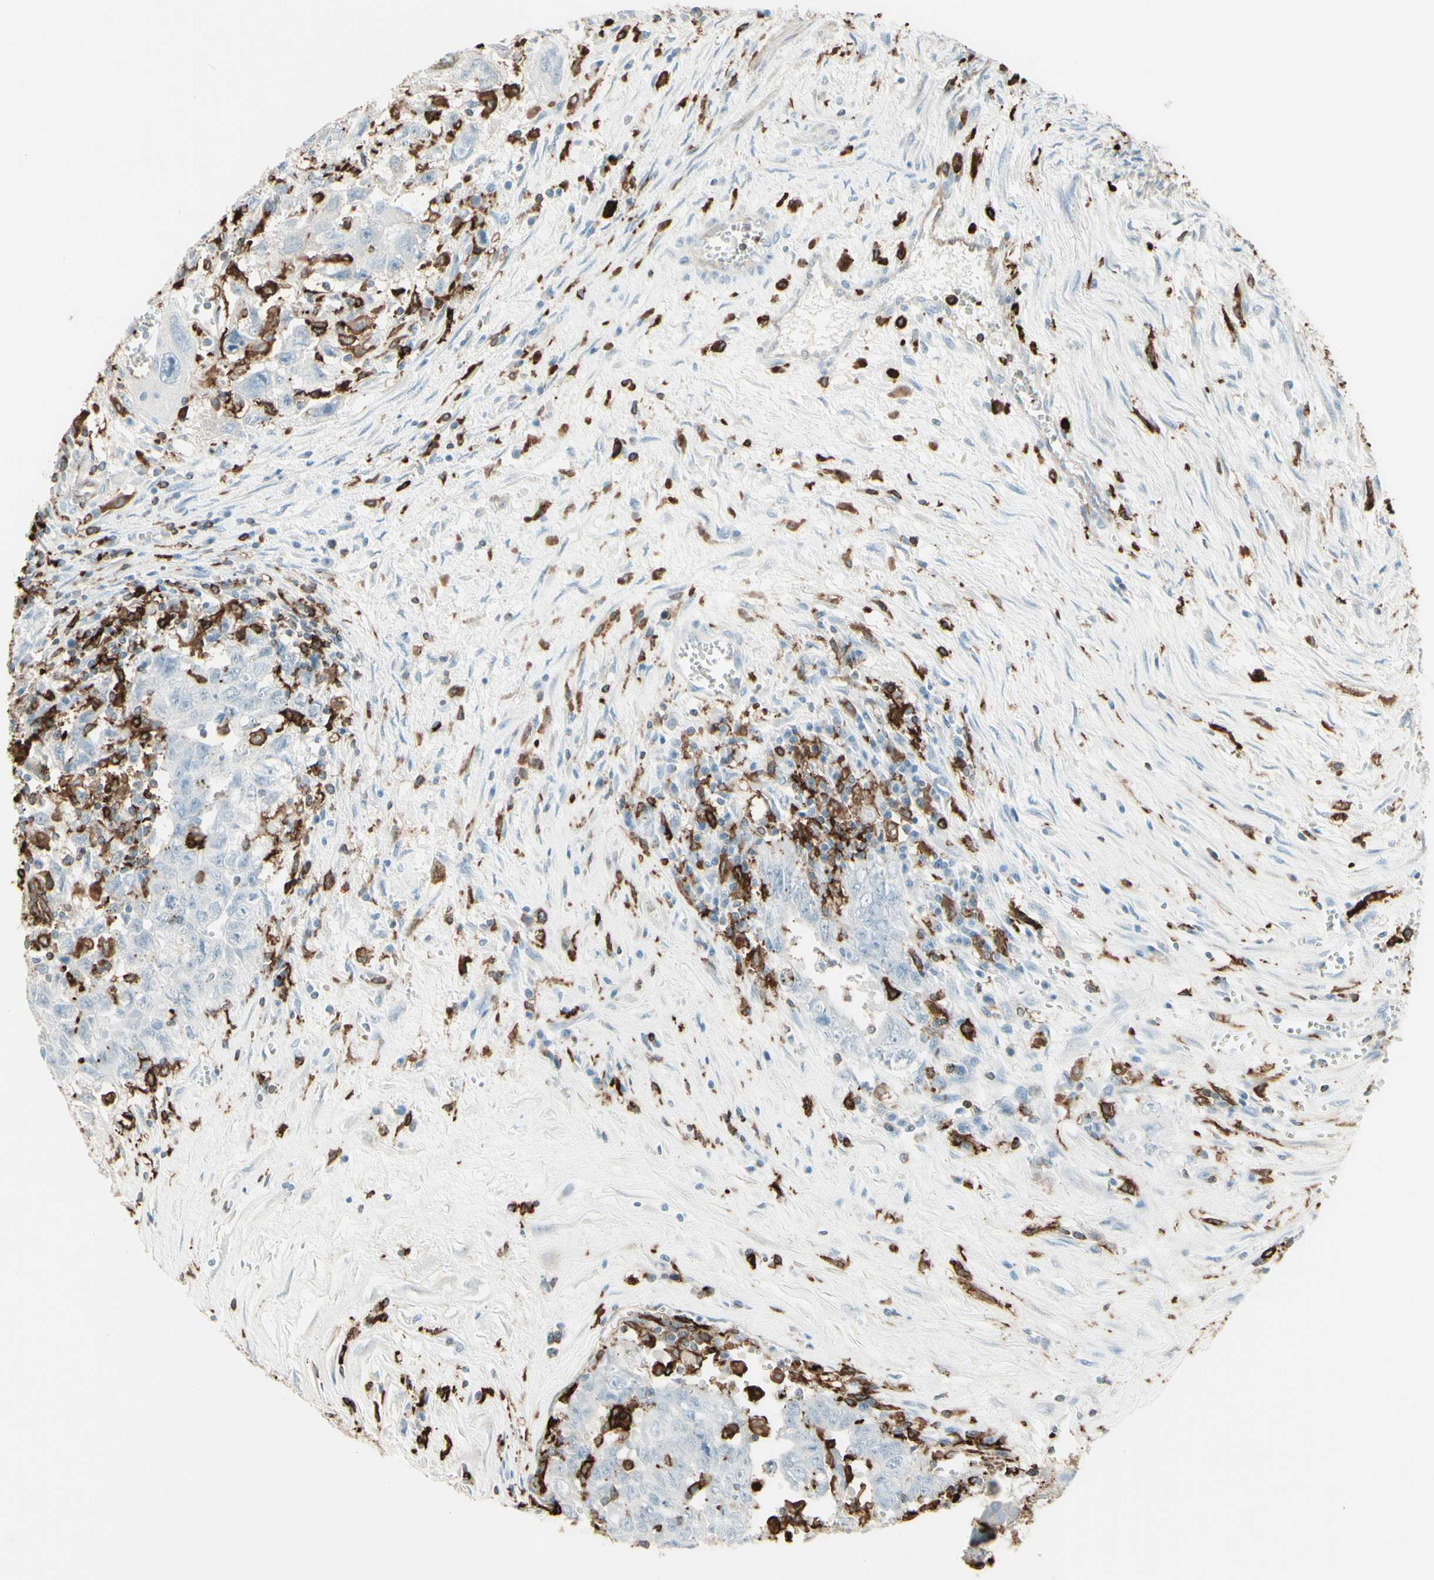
{"staining": {"intensity": "negative", "quantity": "none", "location": "none"}, "tissue": "testis cancer", "cell_type": "Tumor cells", "image_type": "cancer", "snomed": [{"axis": "morphology", "description": "Carcinoma, Embryonal, NOS"}, {"axis": "topography", "description": "Testis"}], "caption": "DAB (3,3'-diaminobenzidine) immunohistochemical staining of testis cancer exhibits no significant positivity in tumor cells. (DAB immunohistochemistry (IHC), high magnification).", "gene": "HLA-DPB1", "patient": {"sex": "male", "age": 28}}